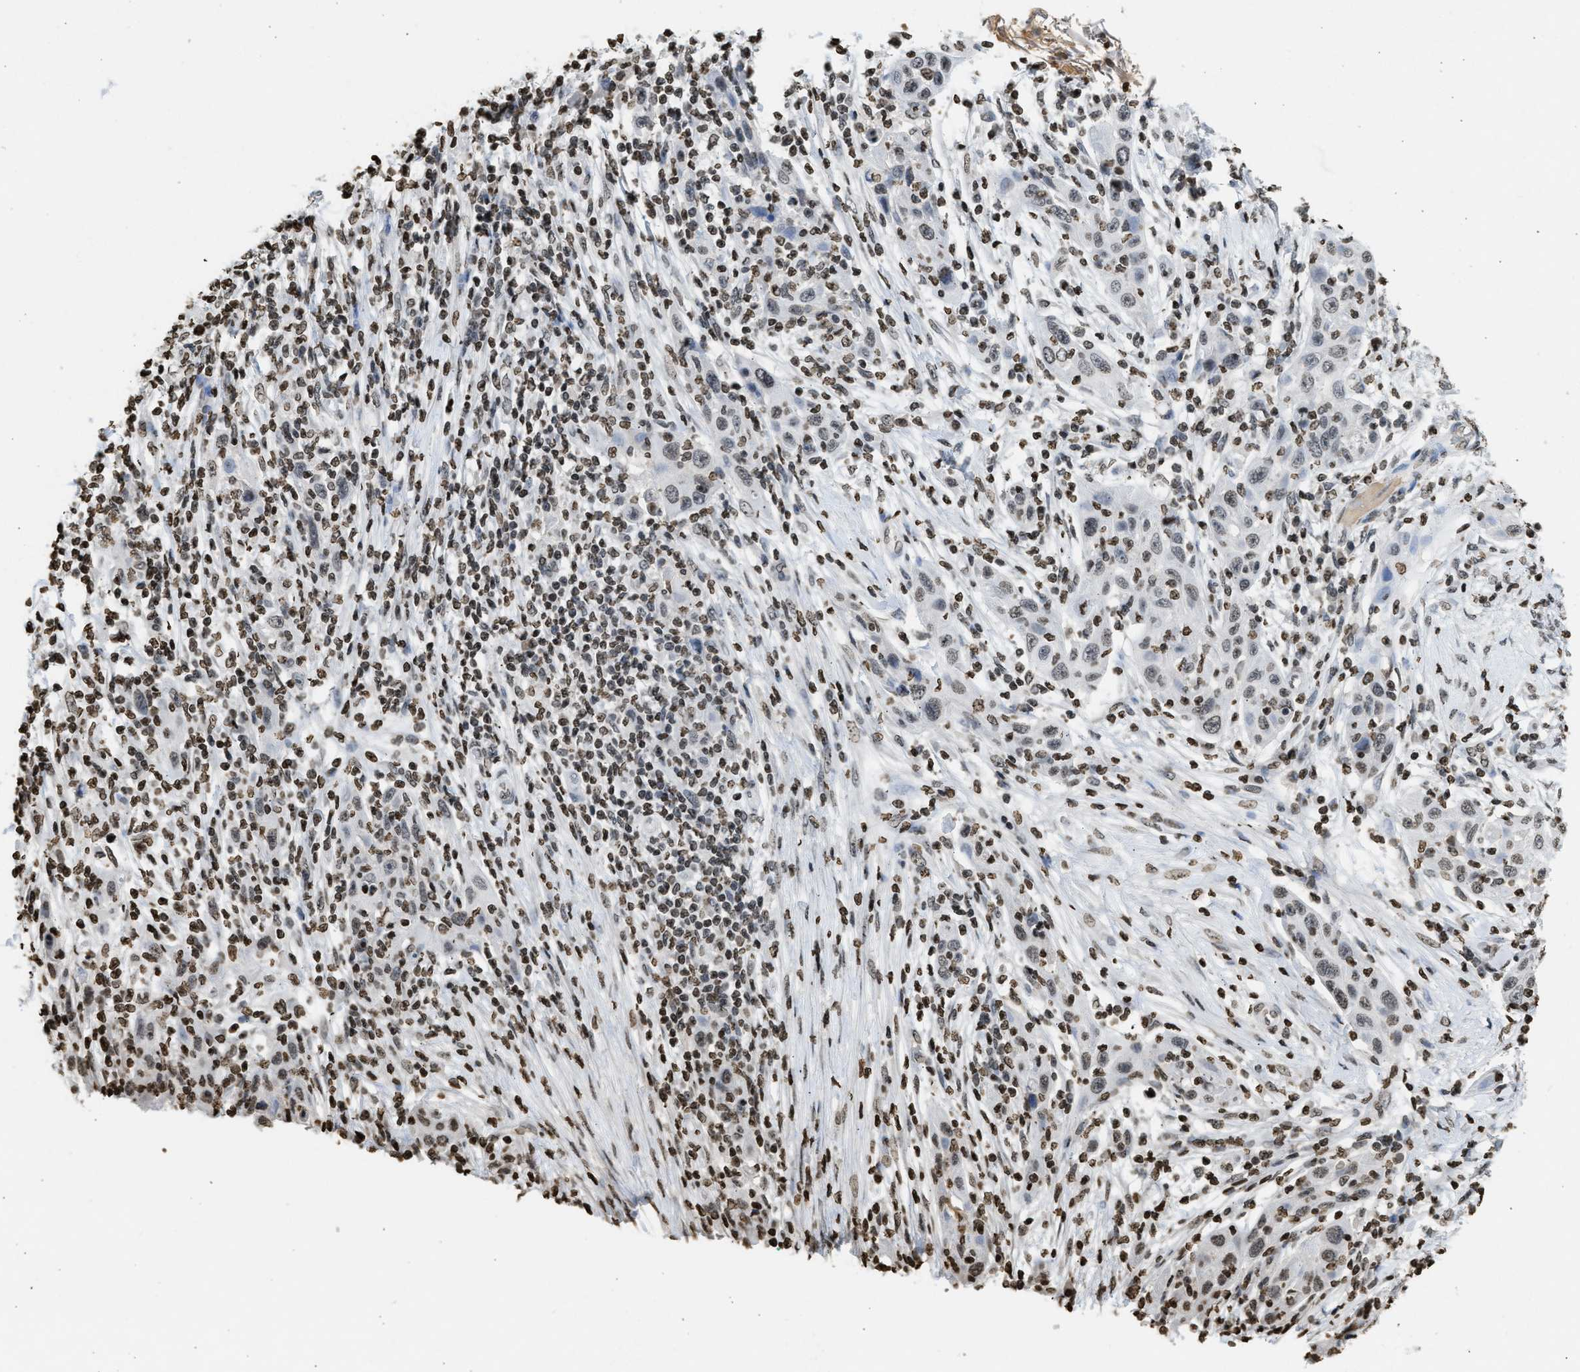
{"staining": {"intensity": "weak", "quantity": "25%-75%", "location": "nuclear"}, "tissue": "skin cancer", "cell_type": "Tumor cells", "image_type": "cancer", "snomed": [{"axis": "morphology", "description": "Squamous cell carcinoma, NOS"}, {"axis": "topography", "description": "Skin"}], "caption": "Squamous cell carcinoma (skin) was stained to show a protein in brown. There is low levels of weak nuclear positivity in approximately 25%-75% of tumor cells. (IHC, brightfield microscopy, high magnification).", "gene": "RRAGC", "patient": {"sex": "female", "age": 88}}